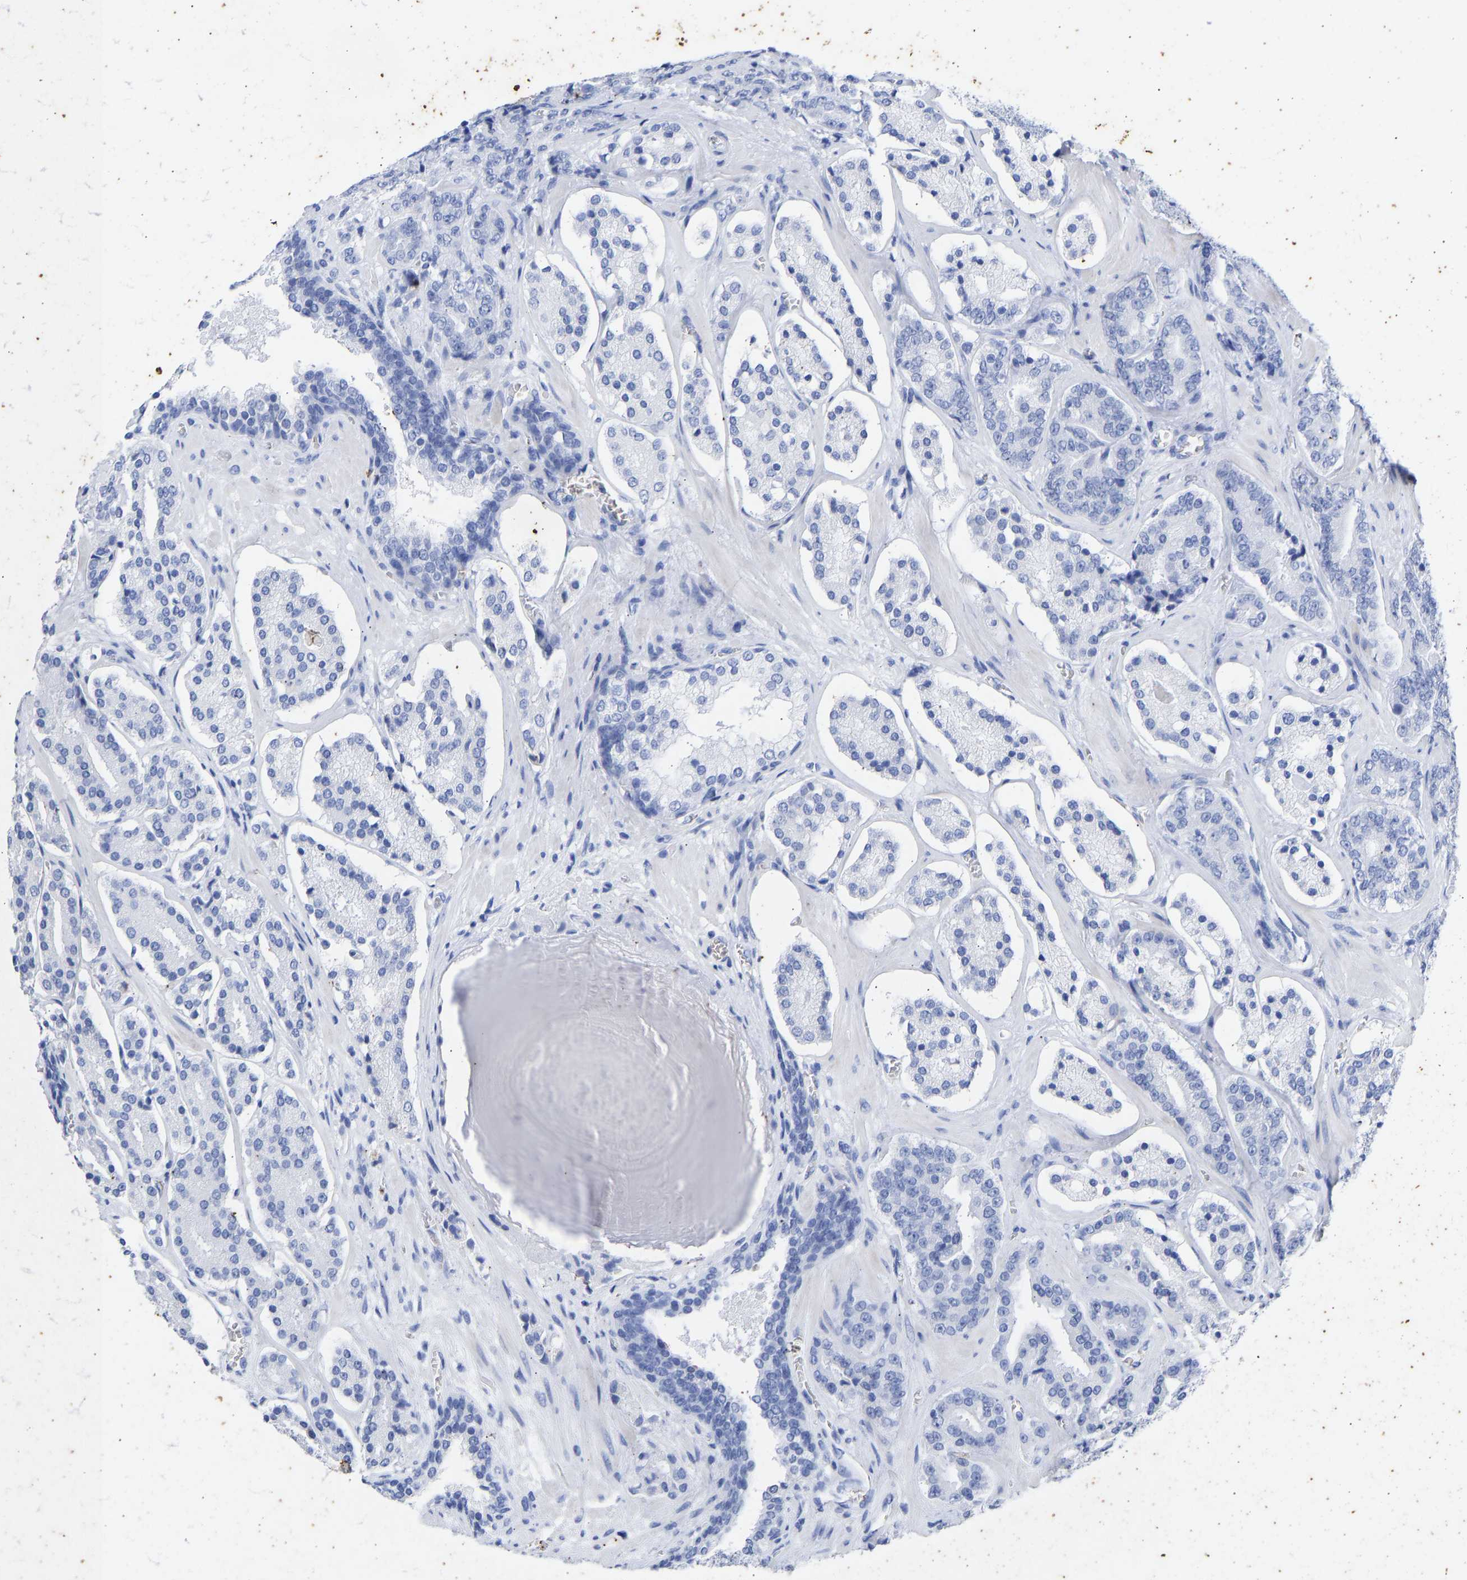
{"staining": {"intensity": "negative", "quantity": "none", "location": "none"}, "tissue": "prostate cancer", "cell_type": "Tumor cells", "image_type": "cancer", "snomed": [{"axis": "morphology", "description": "Adenocarcinoma, High grade"}, {"axis": "topography", "description": "Prostate"}], "caption": "Tumor cells show no significant staining in prostate cancer.", "gene": "KRT1", "patient": {"sex": "male", "age": 60}}